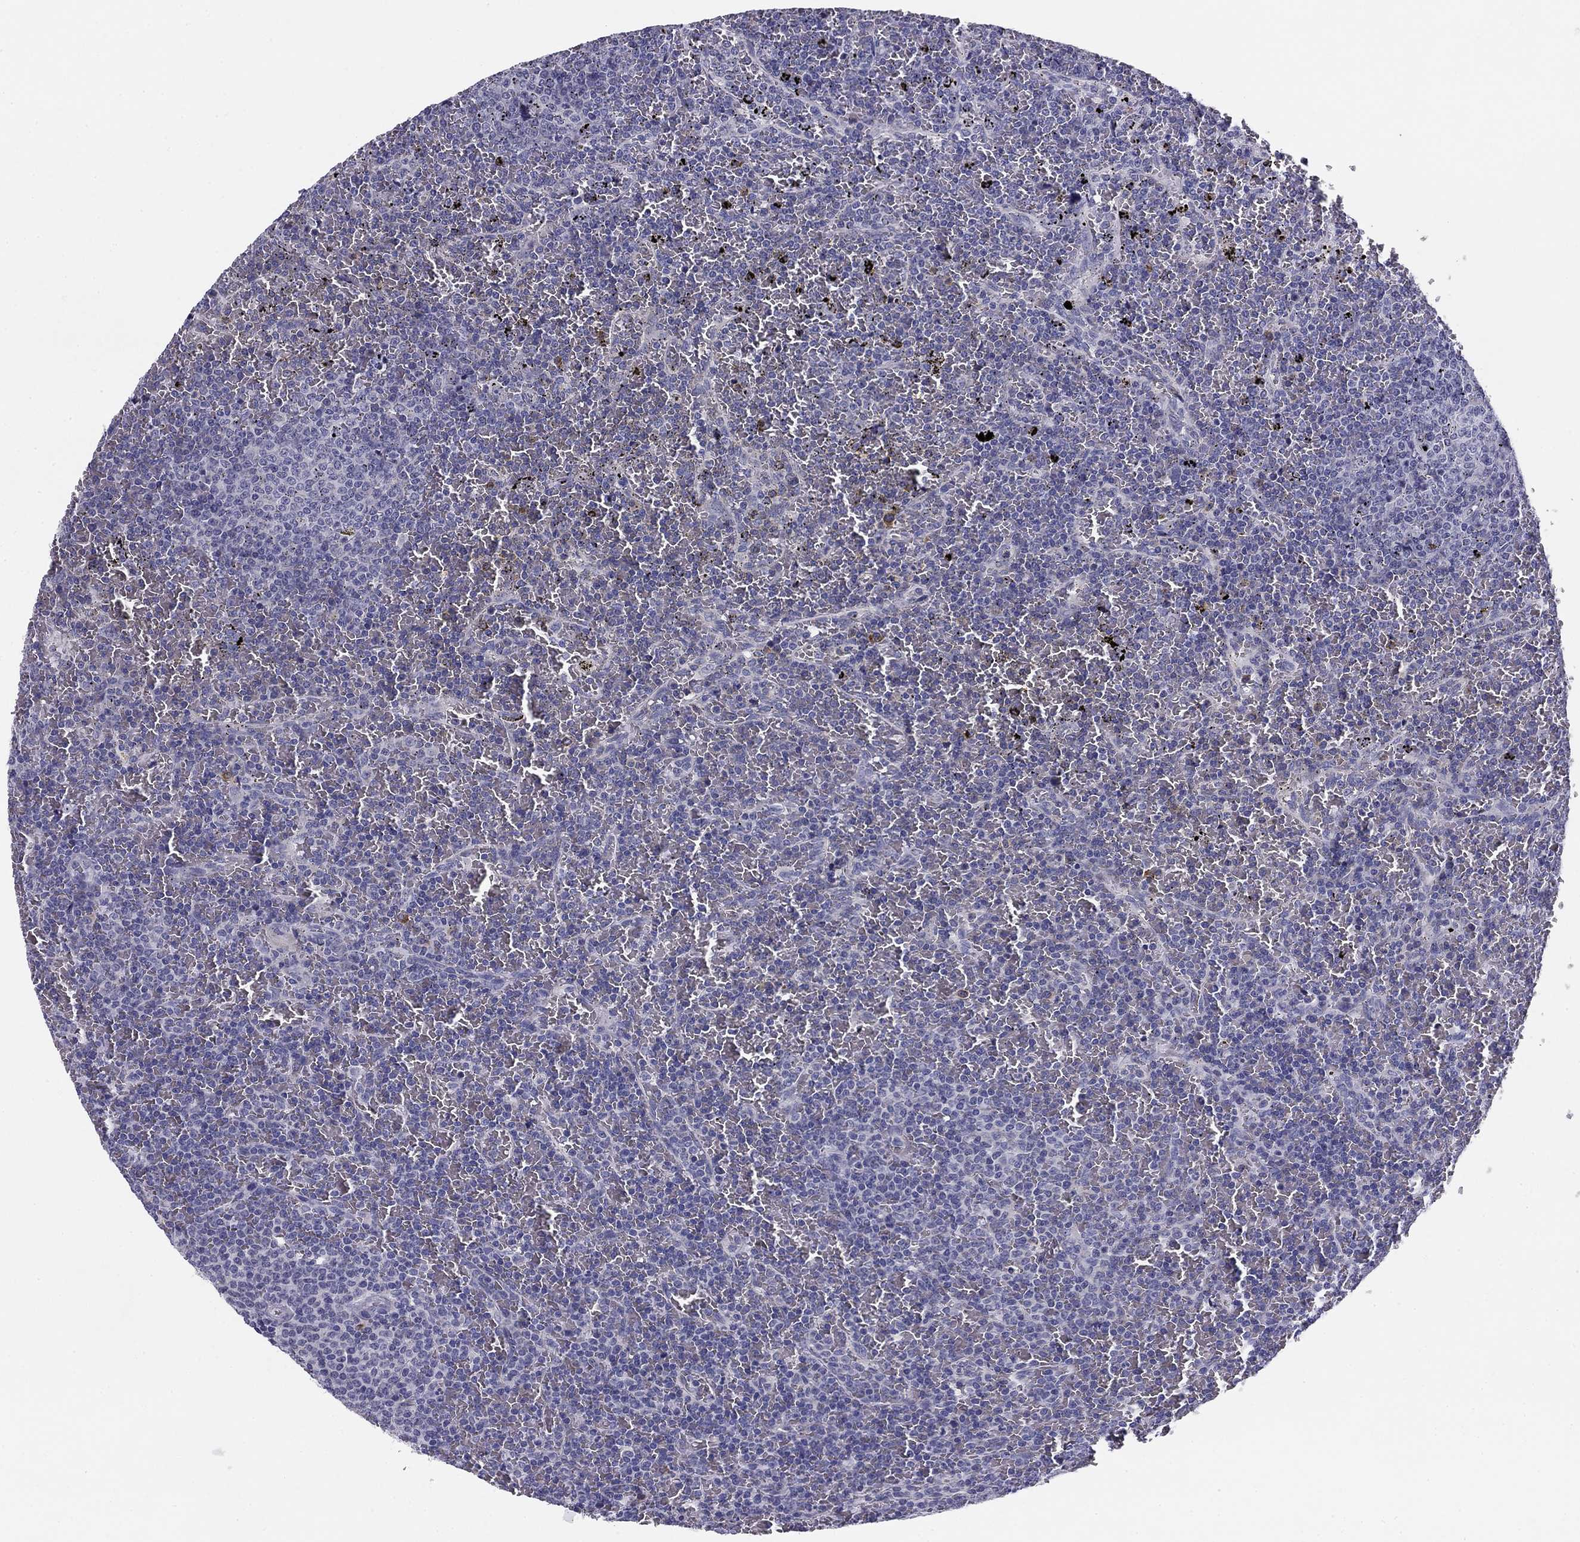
{"staining": {"intensity": "negative", "quantity": "none", "location": "none"}, "tissue": "lymphoma", "cell_type": "Tumor cells", "image_type": "cancer", "snomed": [{"axis": "morphology", "description": "Malignant lymphoma, non-Hodgkin's type, Low grade"}, {"axis": "topography", "description": "Spleen"}], "caption": "High power microscopy micrograph of an IHC micrograph of lymphoma, revealing no significant positivity in tumor cells.", "gene": "TMED3", "patient": {"sex": "female", "age": 77}}